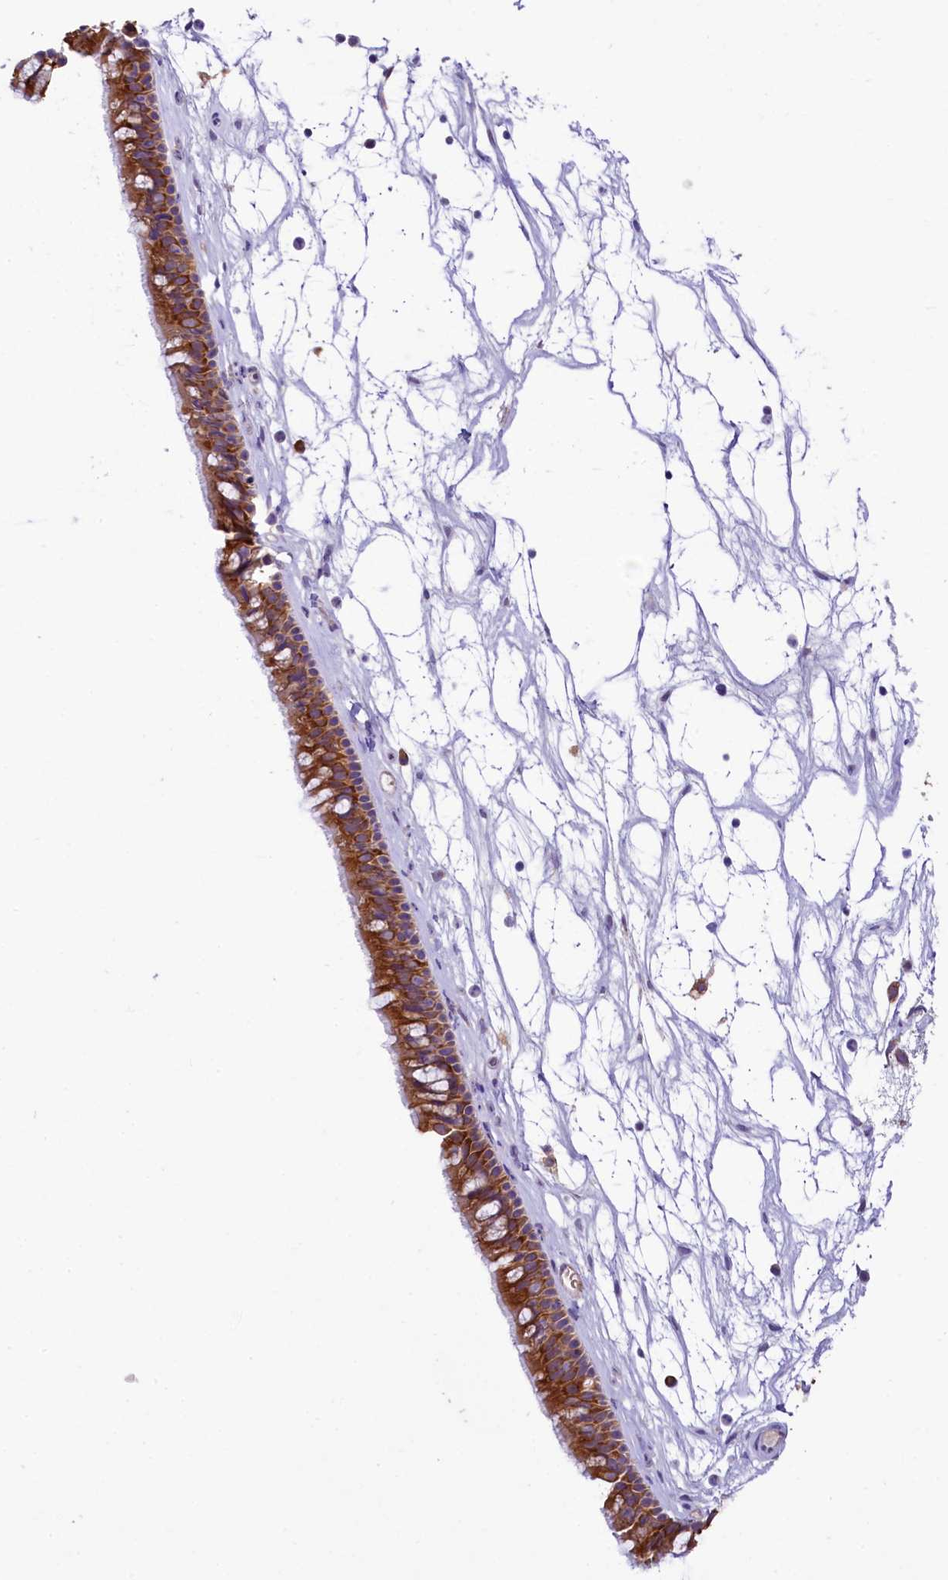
{"staining": {"intensity": "strong", "quantity": ">75%", "location": "cytoplasmic/membranous"}, "tissue": "nasopharynx", "cell_type": "Respiratory epithelial cells", "image_type": "normal", "snomed": [{"axis": "morphology", "description": "Normal tissue, NOS"}, {"axis": "topography", "description": "Nasopharynx"}], "caption": "High-power microscopy captured an immunohistochemistry (IHC) photomicrograph of benign nasopharynx, revealing strong cytoplasmic/membranous staining in about >75% of respiratory epithelial cells.", "gene": "LARP4", "patient": {"sex": "male", "age": 64}}